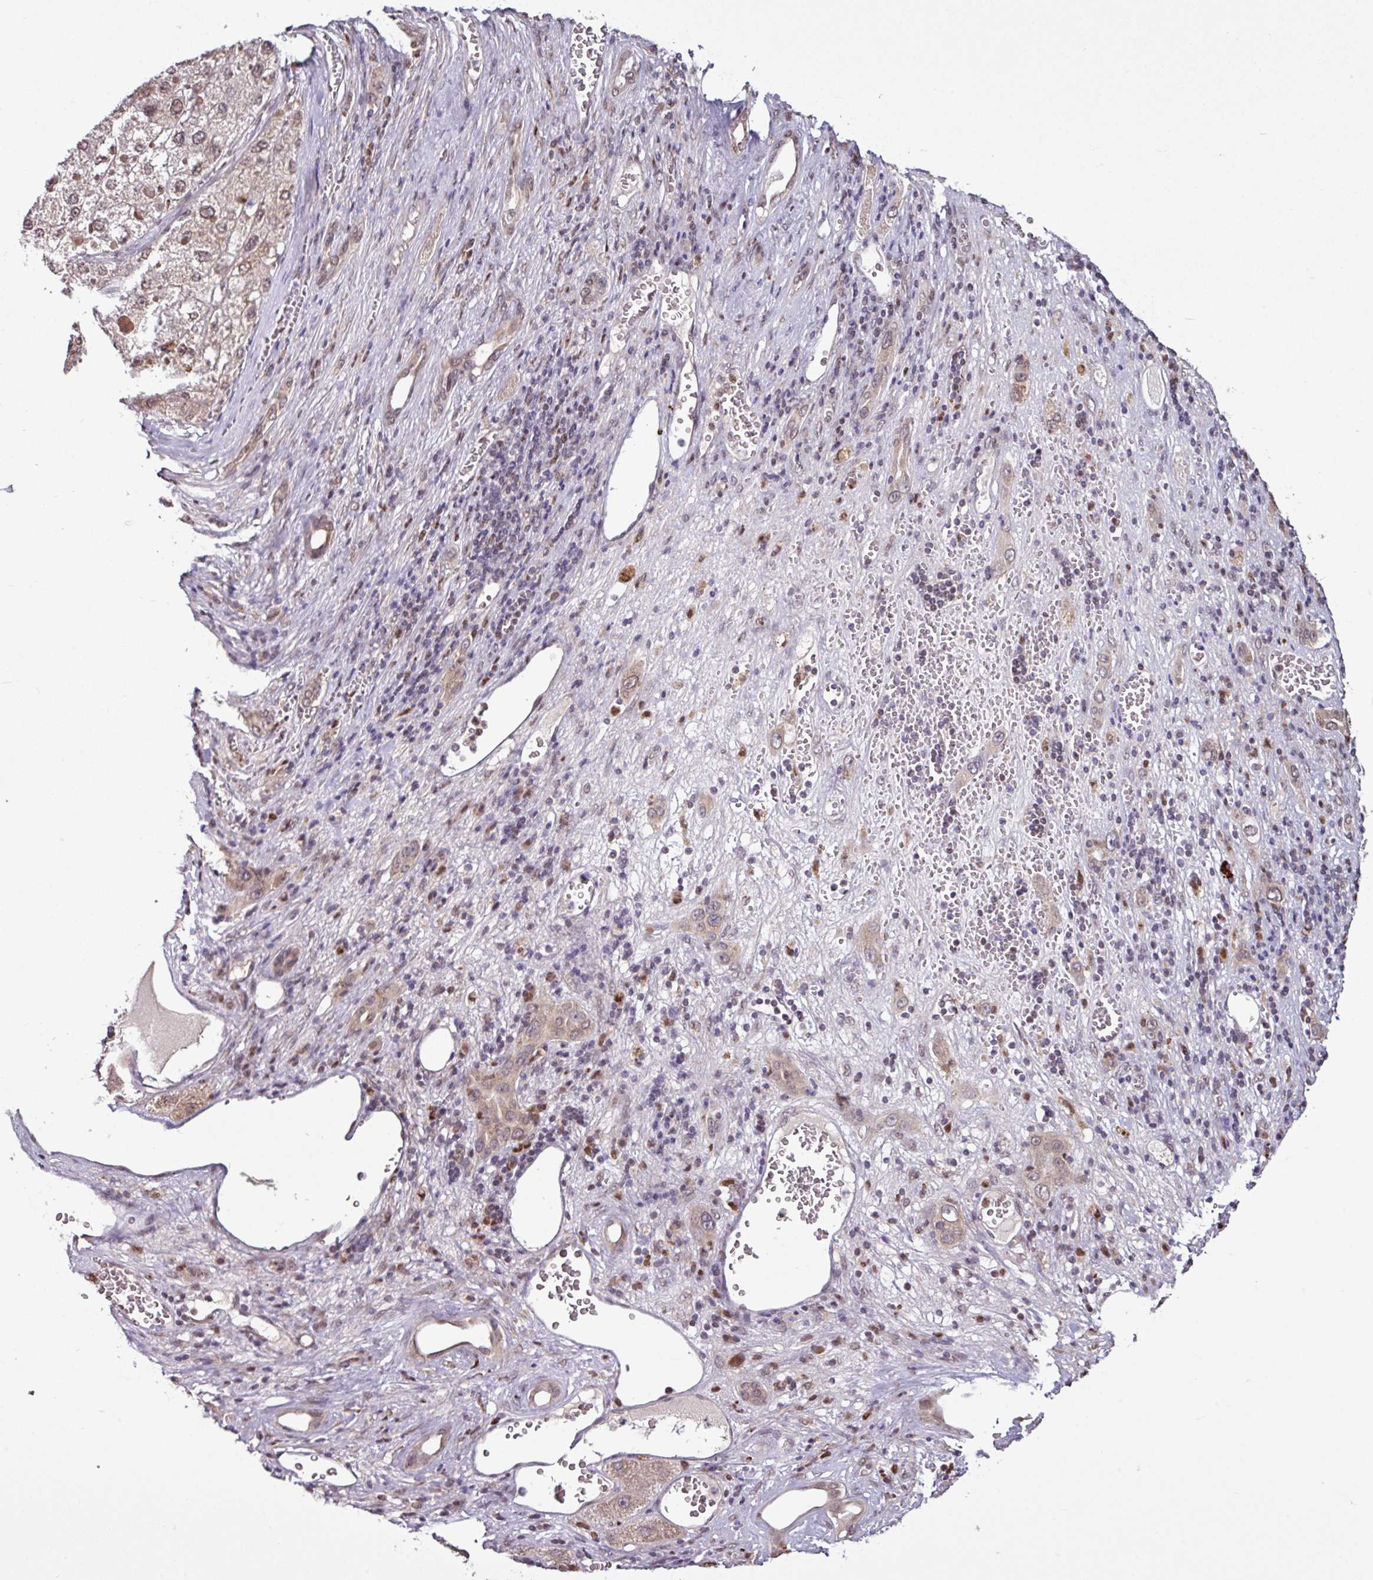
{"staining": {"intensity": "moderate", "quantity": ">75%", "location": "nuclear"}, "tissue": "liver cancer", "cell_type": "Tumor cells", "image_type": "cancer", "snomed": [{"axis": "morphology", "description": "Carcinoma, Hepatocellular, NOS"}, {"axis": "topography", "description": "Liver"}], "caption": "The immunohistochemical stain labels moderate nuclear positivity in tumor cells of liver cancer (hepatocellular carcinoma) tissue.", "gene": "SKIC2", "patient": {"sex": "female", "age": 73}}